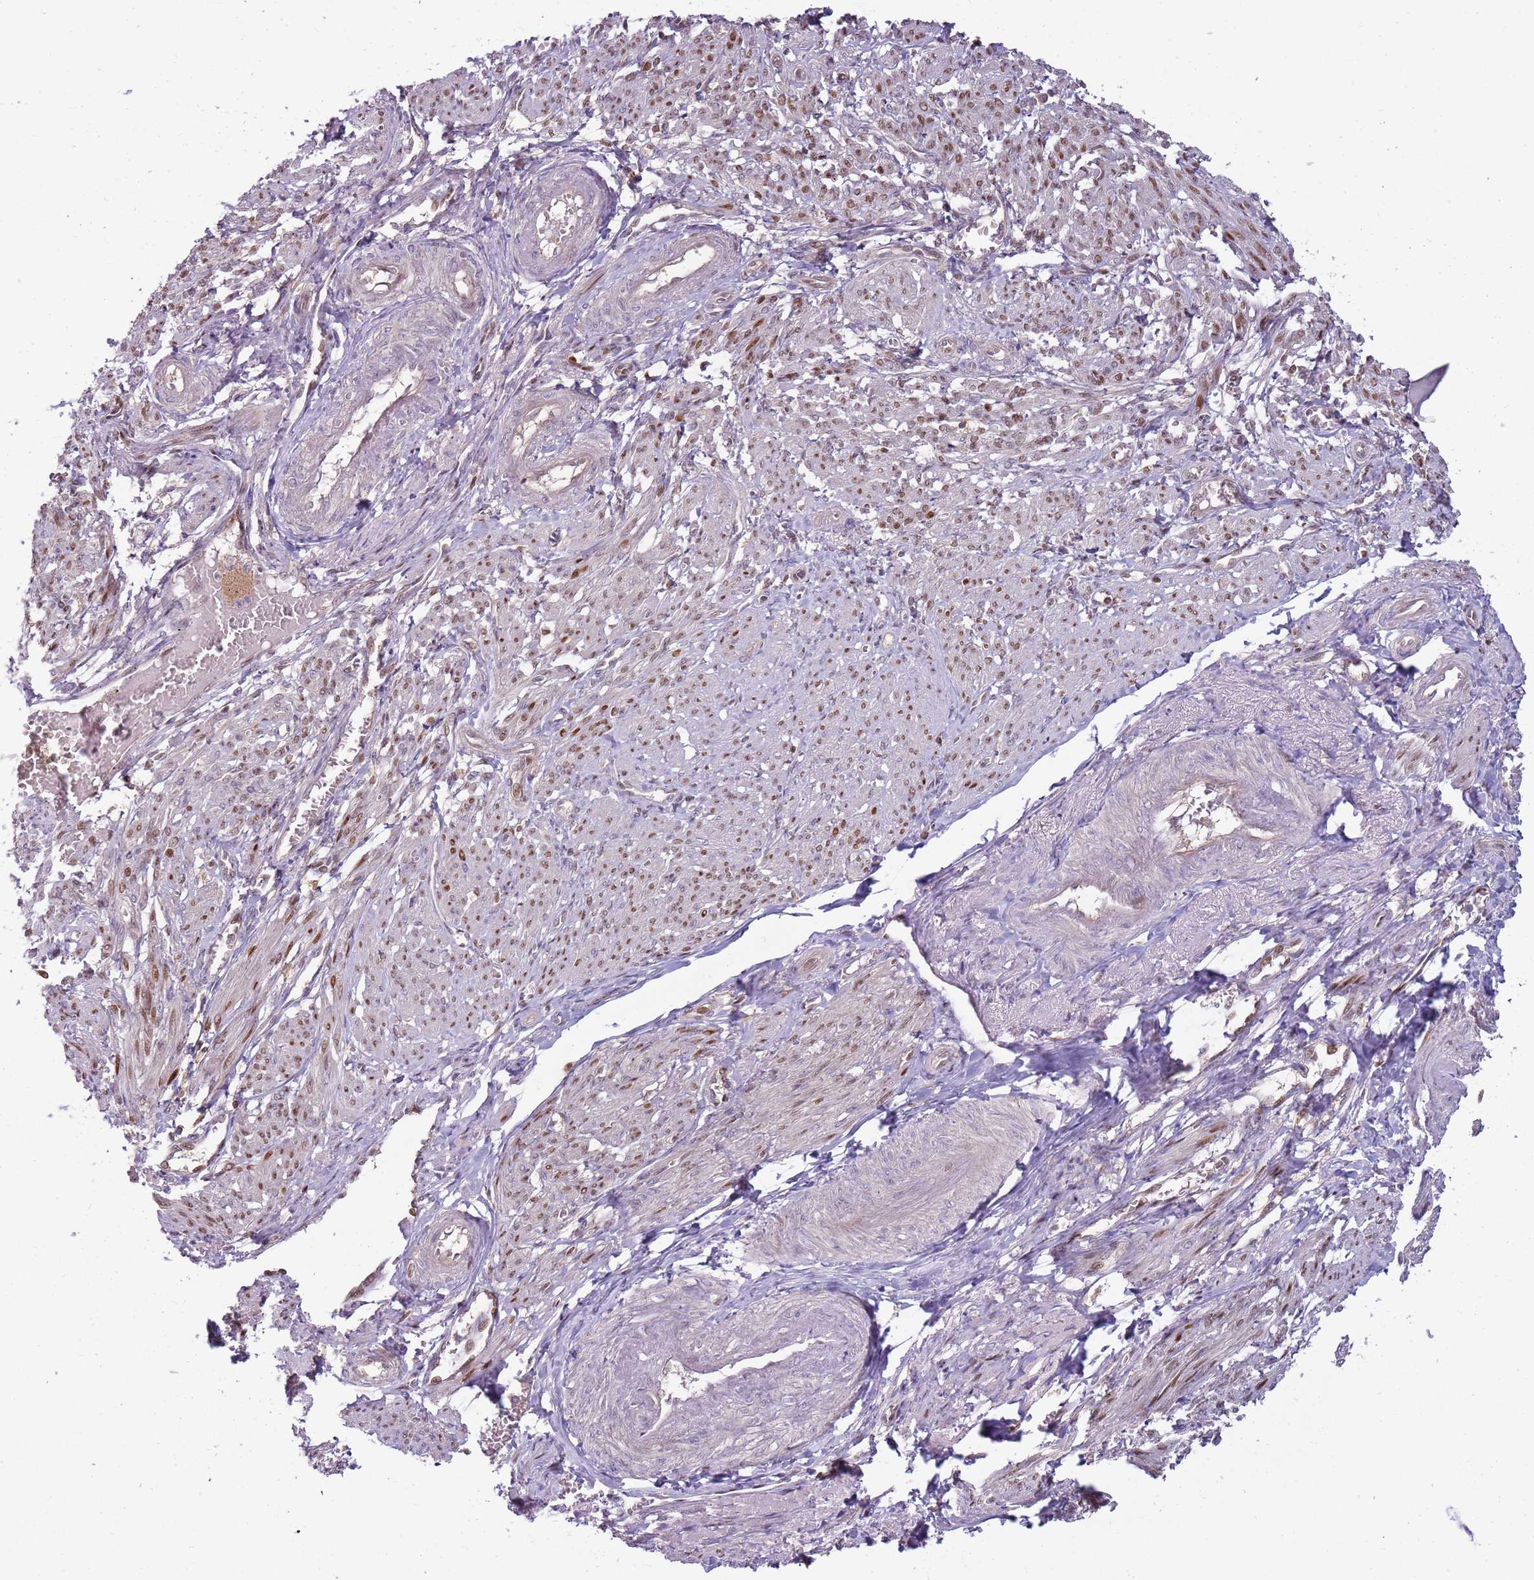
{"staining": {"intensity": "moderate", "quantity": "25%-75%", "location": "nuclear"}, "tissue": "smooth muscle", "cell_type": "Smooth muscle cells", "image_type": "normal", "snomed": [{"axis": "morphology", "description": "Normal tissue, NOS"}, {"axis": "topography", "description": "Smooth muscle"}], "caption": "IHC of benign human smooth muscle demonstrates medium levels of moderate nuclear positivity in approximately 25%-75% of smooth muscle cells.", "gene": "GSTO2", "patient": {"sex": "female", "age": 39}}